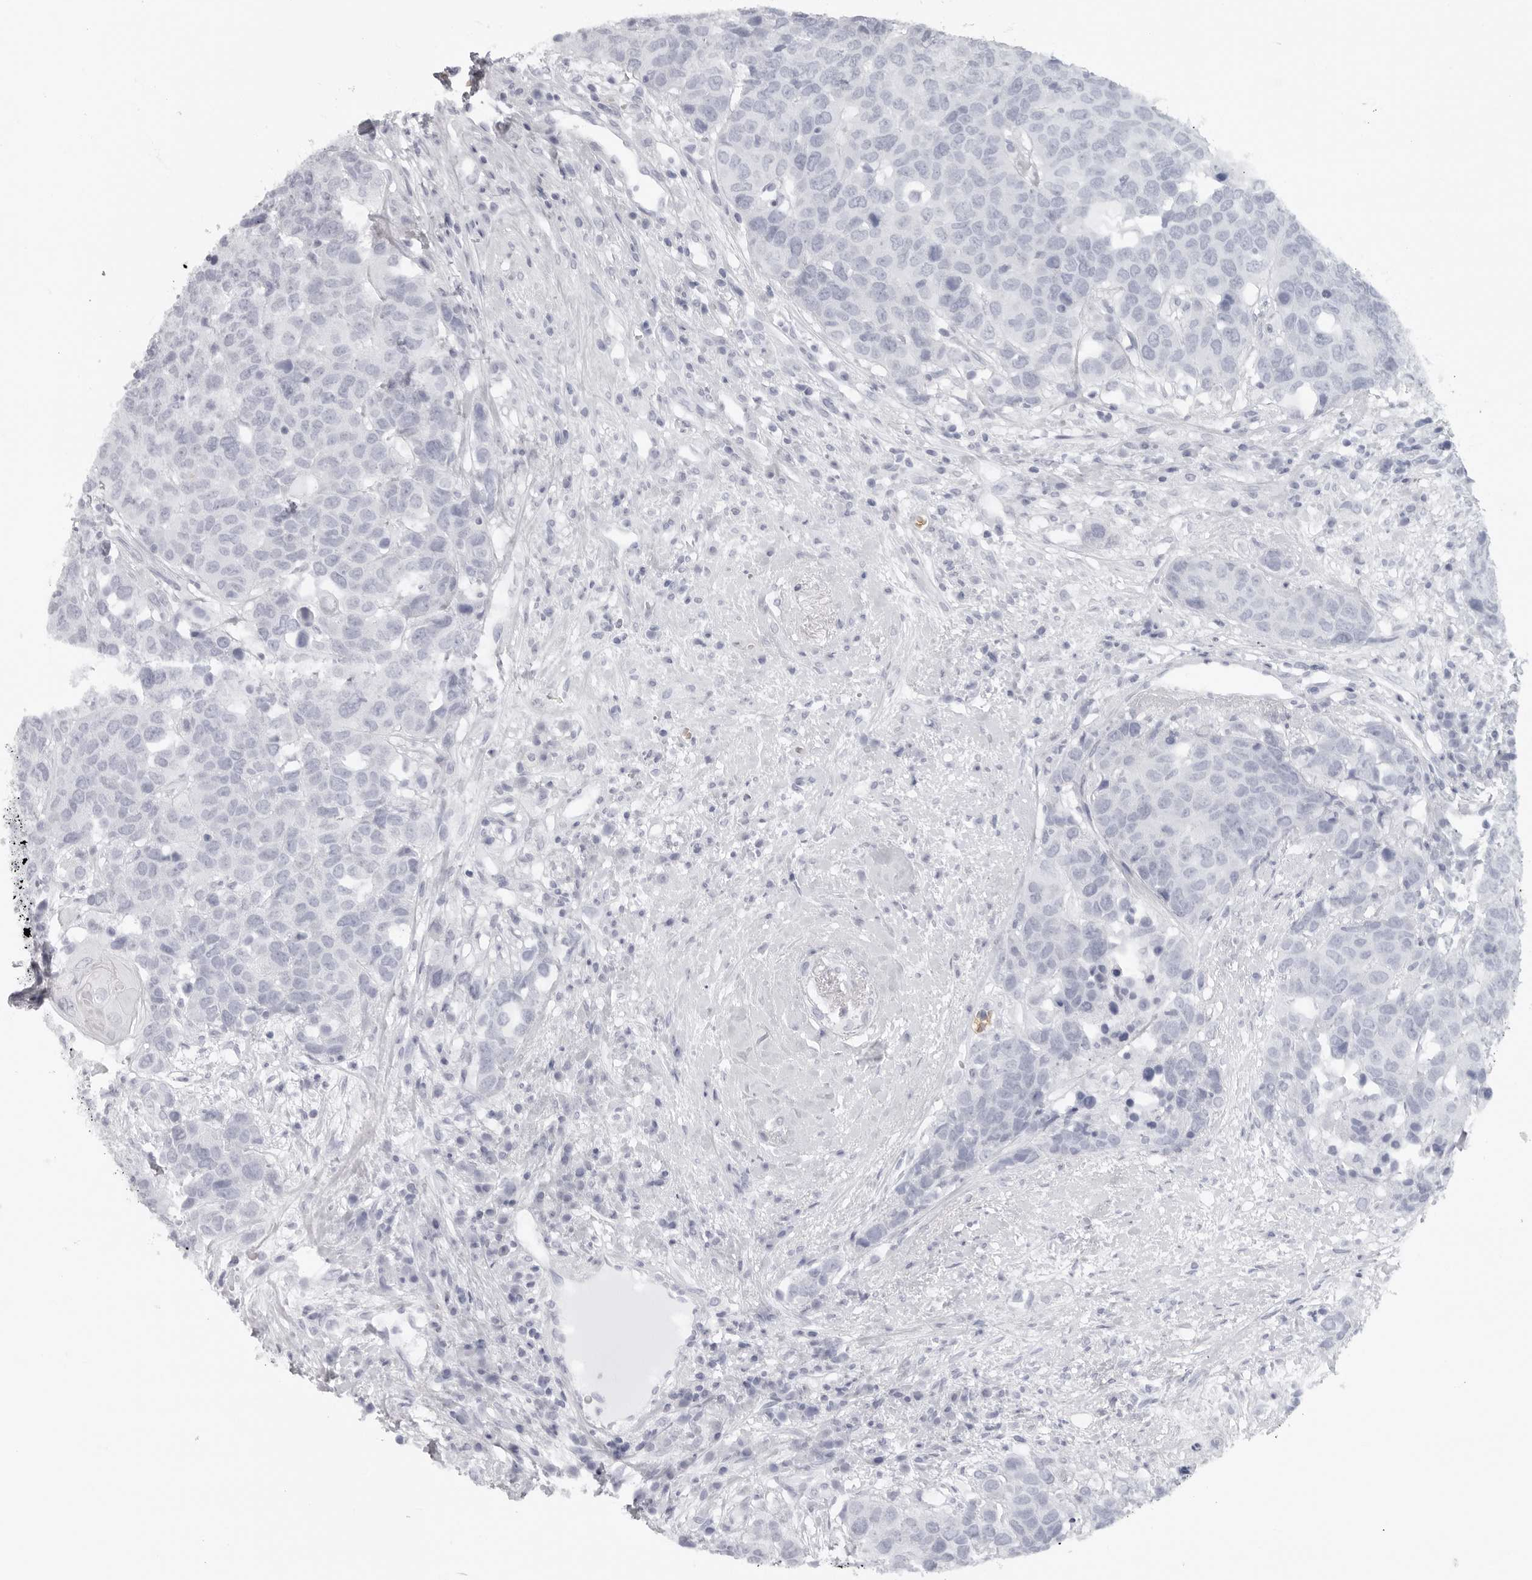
{"staining": {"intensity": "negative", "quantity": "none", "location": "none"}, "tissue": "head and neck cancer", "cell_type": "Tumor cells", "image_type": "cancer", "snomed": [{"axis": "morphology", "description": "Squamous cell carcinoma, NOS"}, {"axis": "topography", "description": "Head-Neck"}], "caption": "Photomicrograph shows no significant protein positivity in tumor cells of head and neck cancer (squamous cell carcinoma).", "gene": "EPB41", "patient": {"sex": "male", "age": 66}}